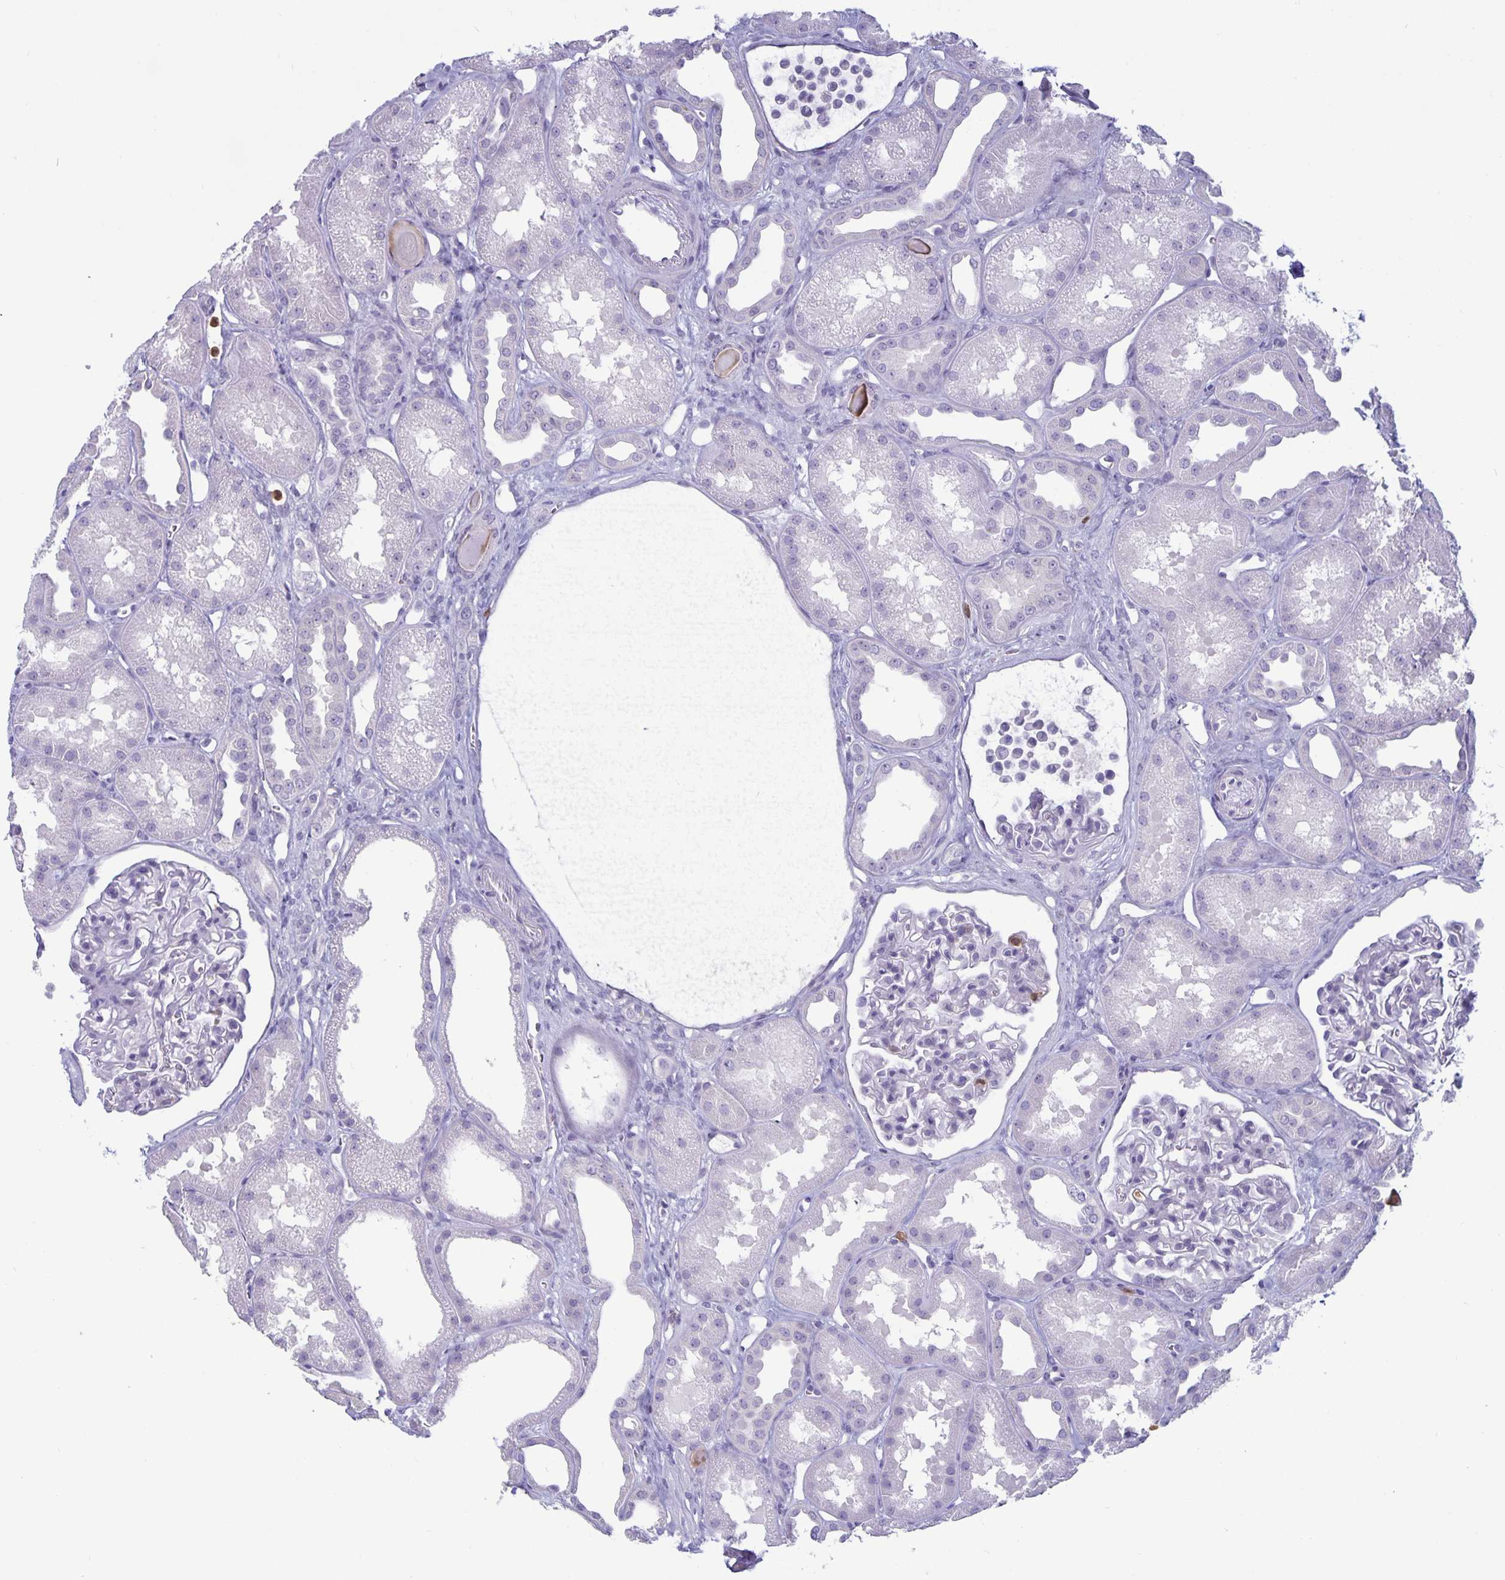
{"staining": {"intensity": "negative", "quantity": "none", "location": "none"}, "tissue": "kidney", "cell_type": "Cells in glomeruli", "image_type": "normal", "snomed": [{"axis": "morphology", "description": "Normal tissue, NOS"}, {"axis": "topography", "description": "Kidney"}], "caption": "Immunohistochemistry (IHC) histopathology image of benign human kidney stained for a protein (brown), which demonstrates no staining in cells in glomeruli.", "gene": "PLCB3", "patient": {"sex": "male", "age": 61}}